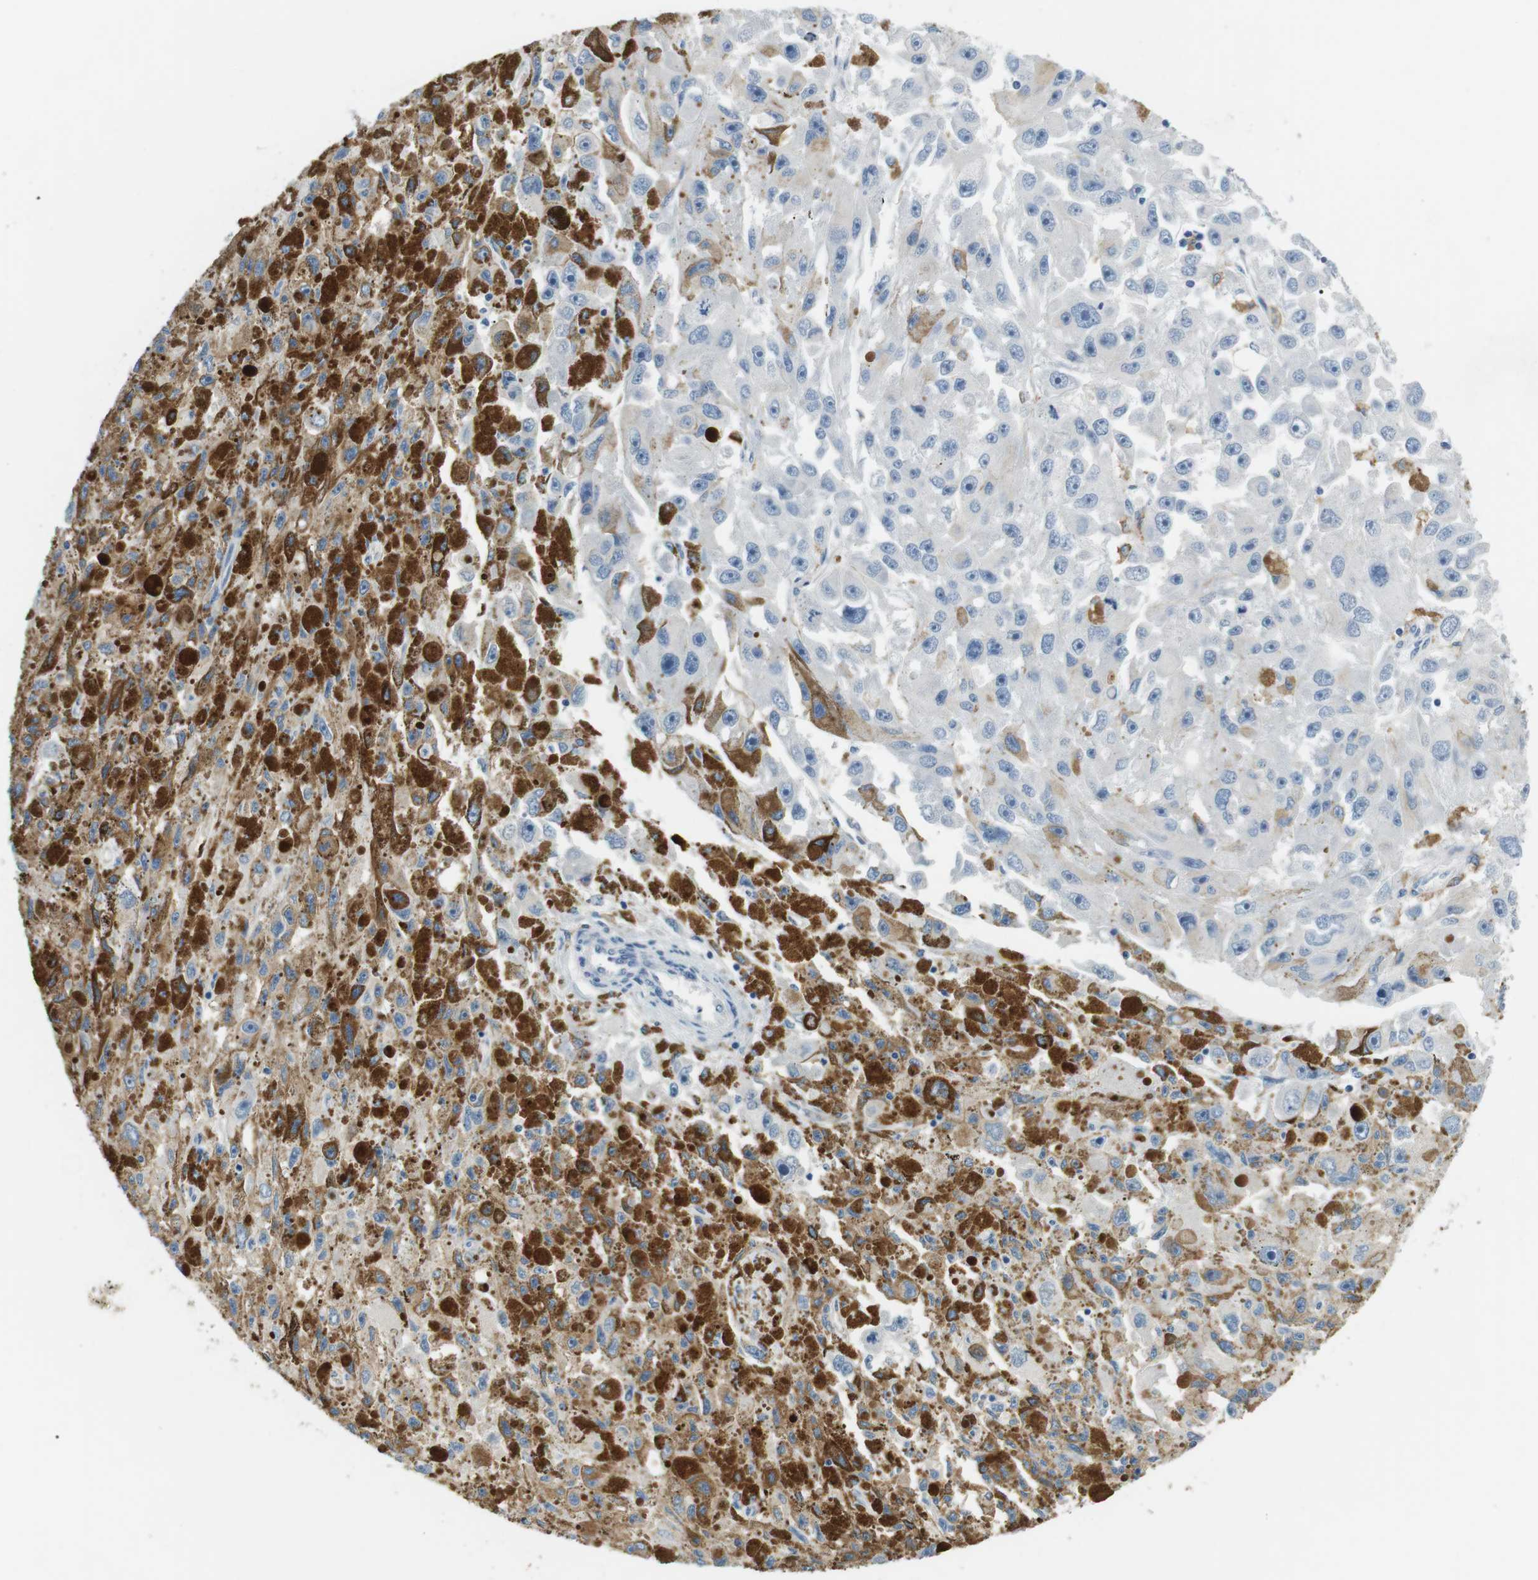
{"staining": {"intensity": "negative", "quantity": "none", "location": "none"}, "tissue": "melanoma", "cell_type": "Tumor cells", "image_type": "cancer", "snomed": [{"axis": "morphology", "description": "Malignant melanoma, NOS"}, {"axis": "topography", "description": "Skin"}], "caption": "Human malignant melanoma stained for a protein using IHC demonstrates no expression in tumor cells.", "gene": "FCGRT", "patient": {"sex": "female", "age": 104}}